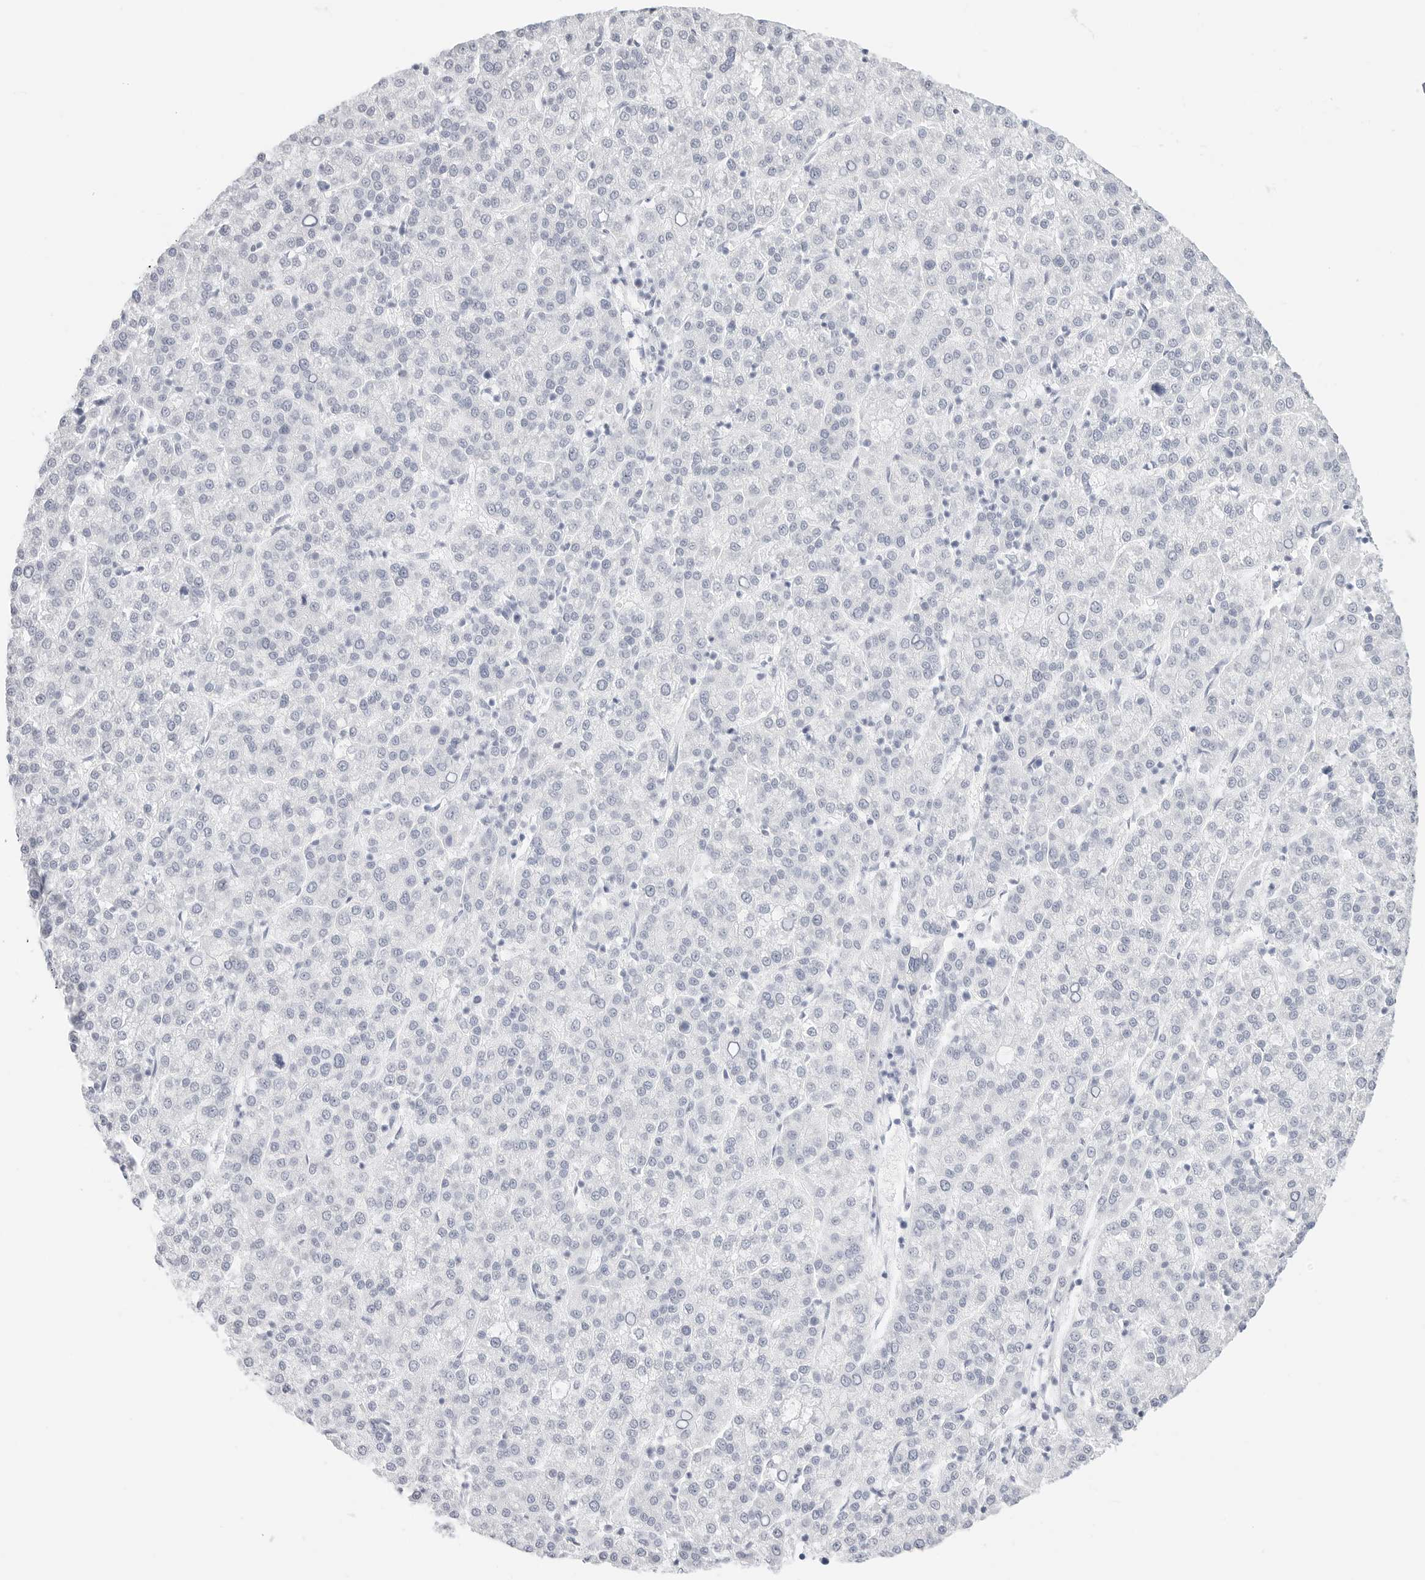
{"staining": {"intensity": "negative", "quantity": "none", "location": "none"}, "tissue": "liver cancer", "cell_type": "Tumor cells", "image_type": "cancer", "snomed": [{"axis": "morphology", "description": "Carcinoma, Hepatocellular, NOS"}, {"axis": "topography", "description": "Liver"}], "caption": "Immunohistochemical staining of human hepatocellular carcinoma (liver) exhibits no significant staining in tumor cells.", "gene": "TFF2", "patient": {"sex": "female", "age": 58}}